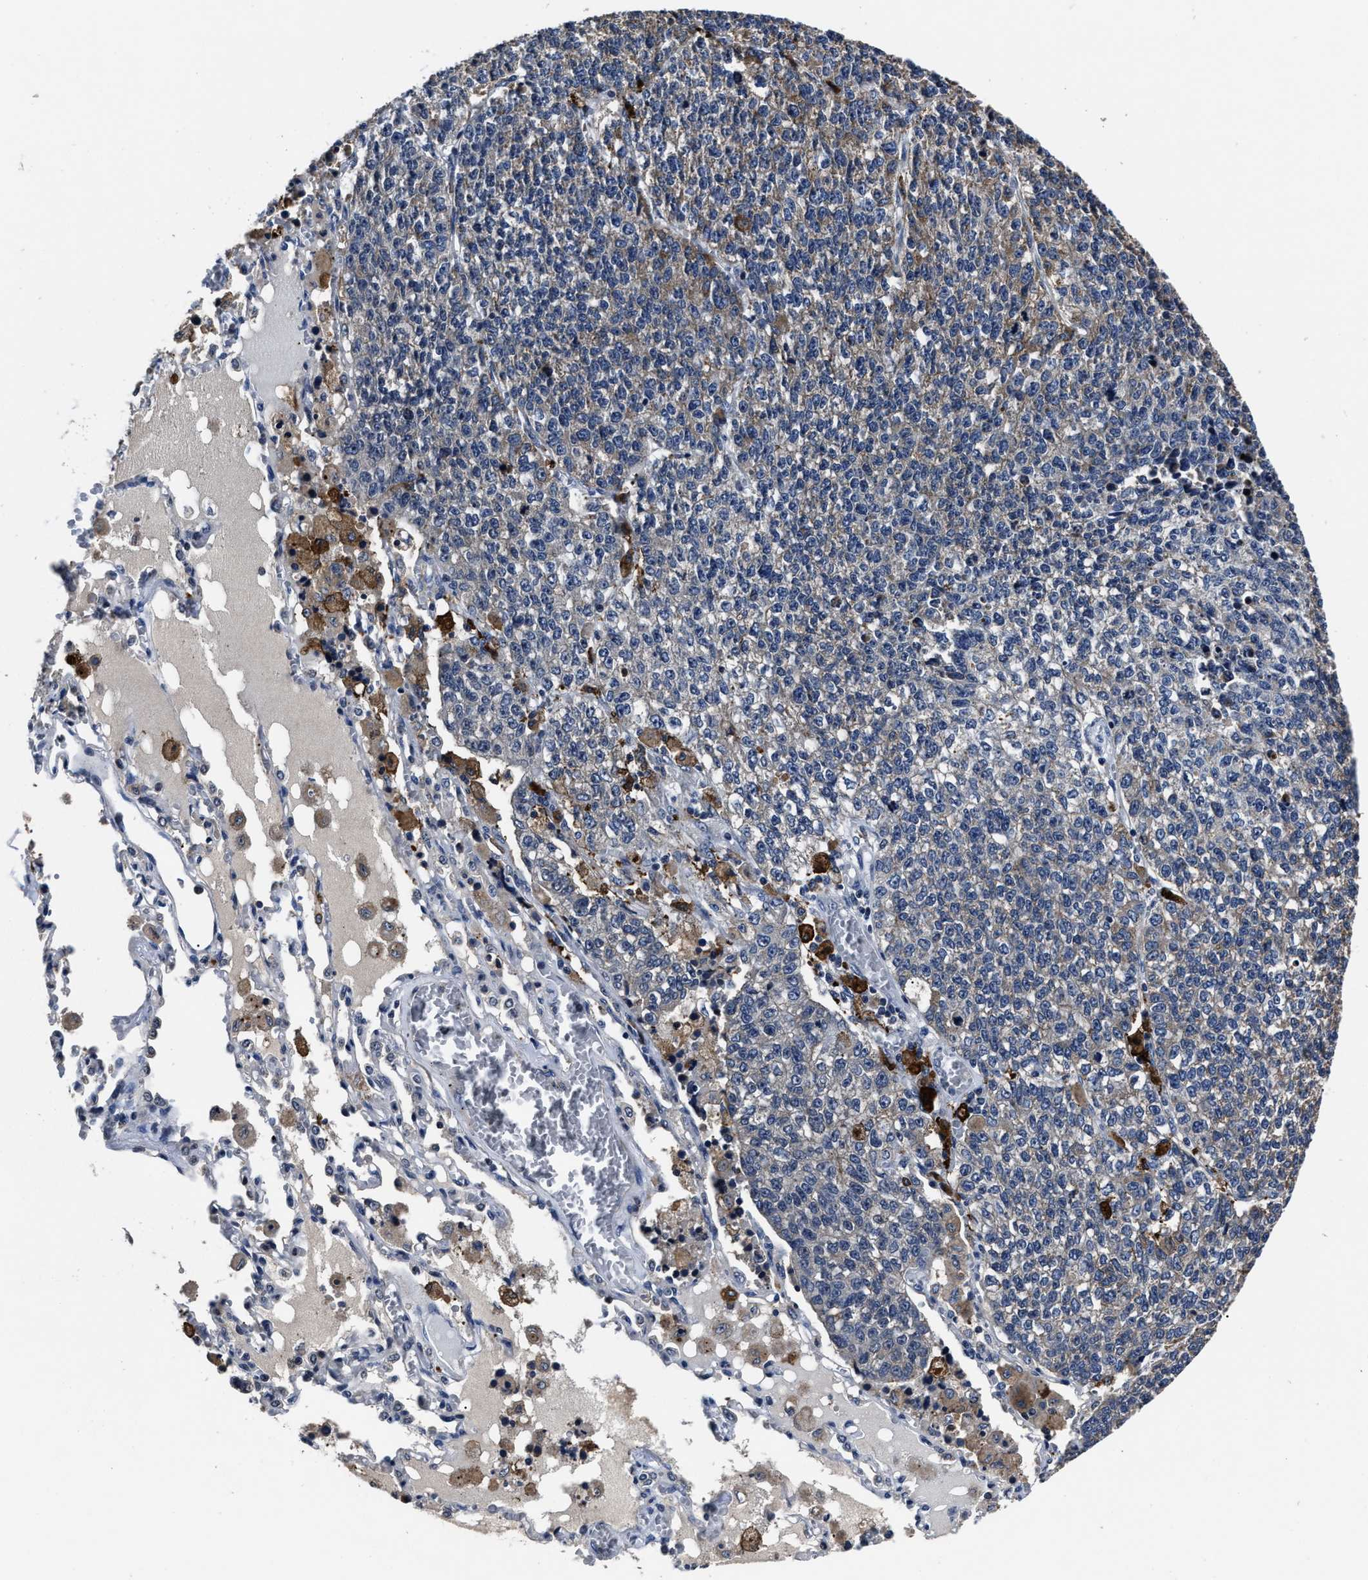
{"staining": {"intensity": "moderate", "quantity": "25%-75%", "location": "cytoplasmic/membranous"}, "tissue": "lung cancer", "cell_type": "Tumor cells", "image_type": "cancer", "snomed": [{"axis": "morphology", "description": "Adenocarcinoma, NOS"}, {"axis": "topography", "description": "Lung"}], "caption": "Brown immunohistochemical staining in human lung cancer reveals moderate cytoplasmic/membranous positivity in approximately 25%-75% of tumor cells. (DAB = brown stain, brightfield microscopy at high magnification).", "gene": "RSBN1L", "patient": {"sex": "male", "age": 49}}